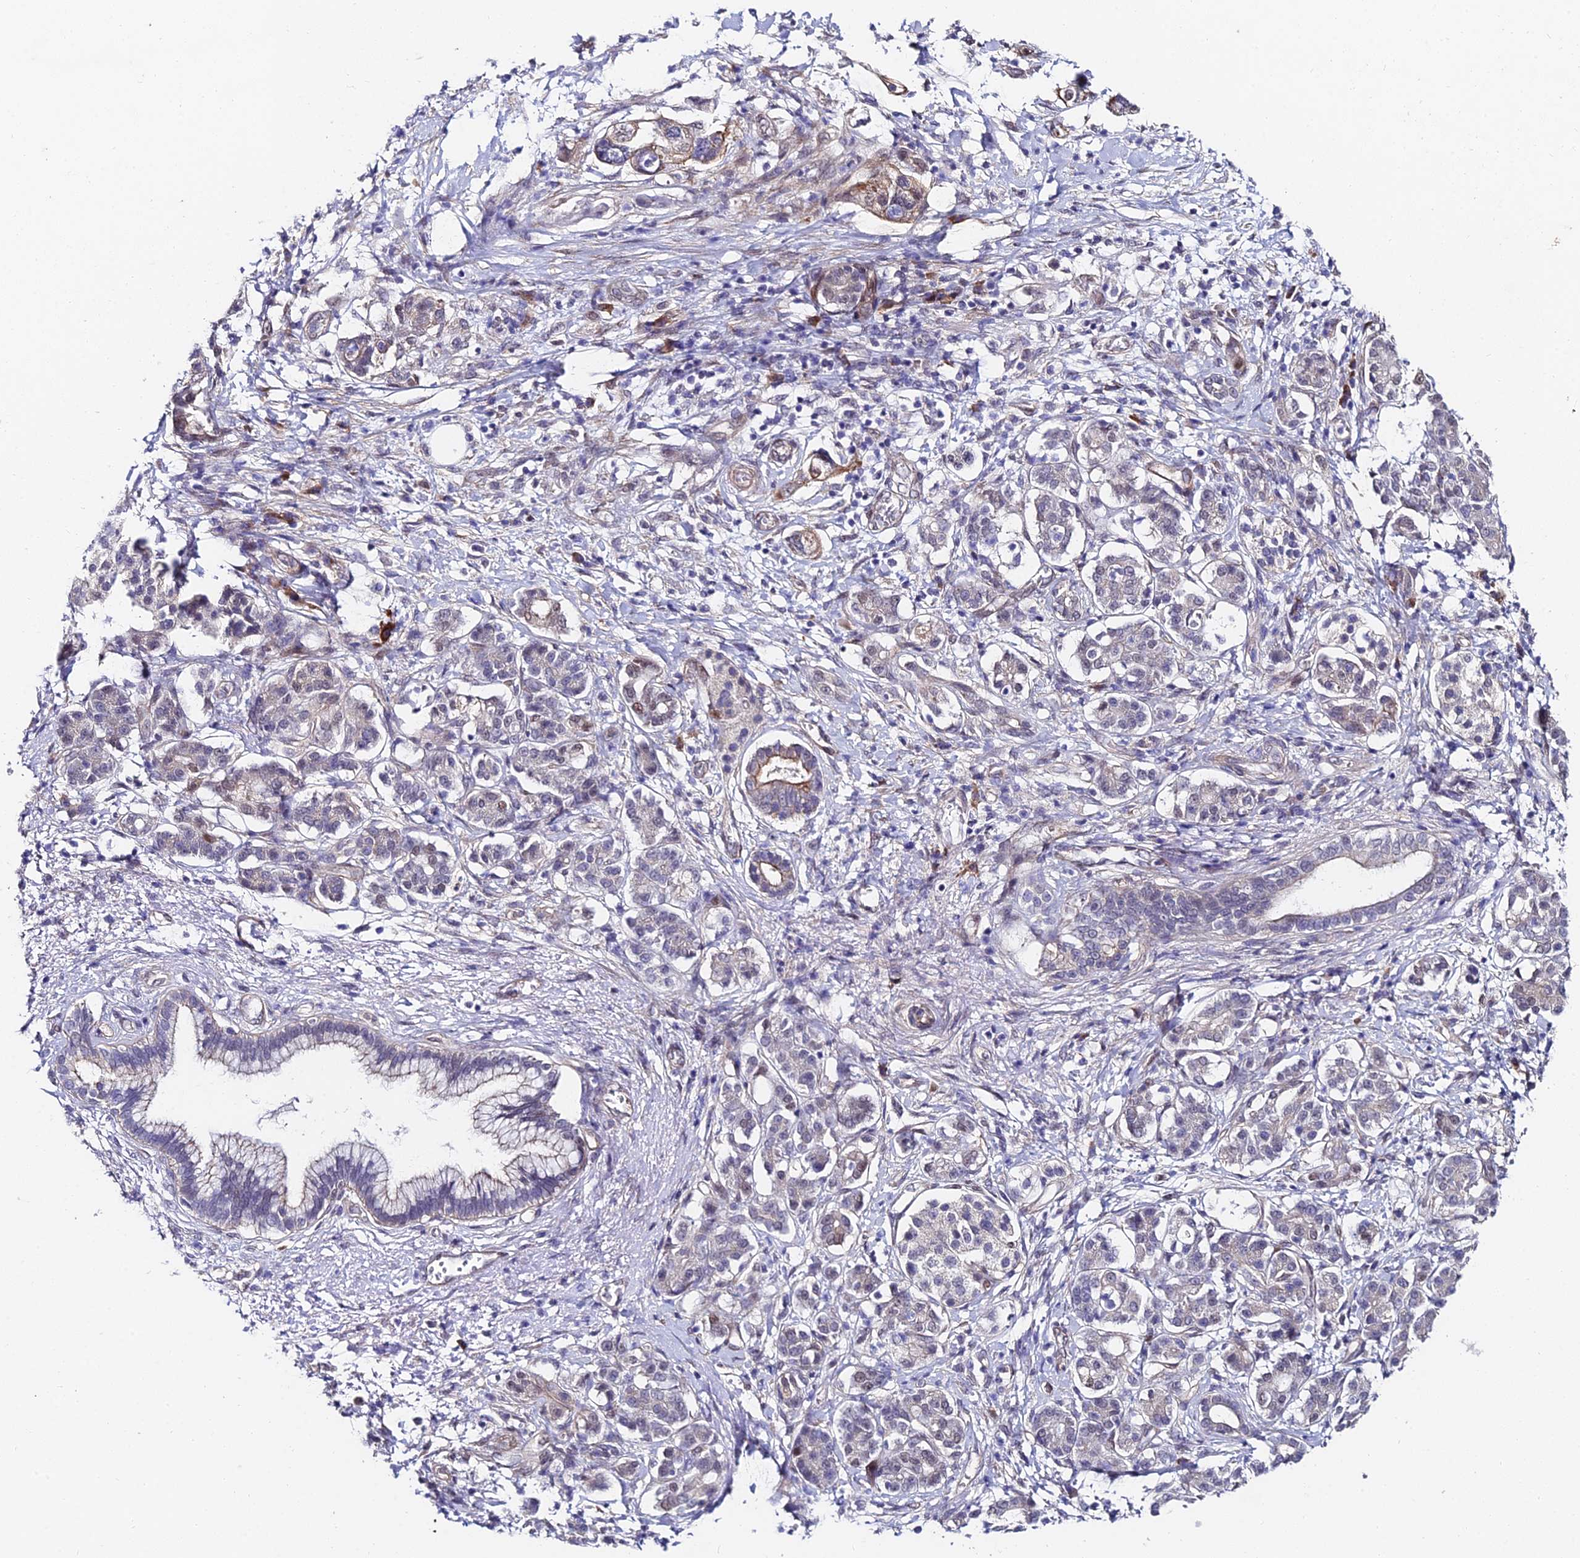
{"staining": {"intensity": "weak", "quantity": "<25%", "location": "cytoplasmic/membranous,nuclear"}, "tissue": "pancreatic cancer", "cell_type": "Tumor cells", "image_type": "cancer", "snomed": [{"axis": "morphology", "description": "Adenocarcinoma, NOS"}, {"axis": "topography", "description": "Pancreas"}], "caption": "There is no significant staining in tumor cells of adenocarcinoma (pancreatic). Brightfield microscopy of IHC stained with DAB (3,3'-diaminobenzidine) (brown) and hematoxylin (blue), captured at high magnification.", "gene": "TRIM24", "patient": {"sex": "female", "age": 73}}